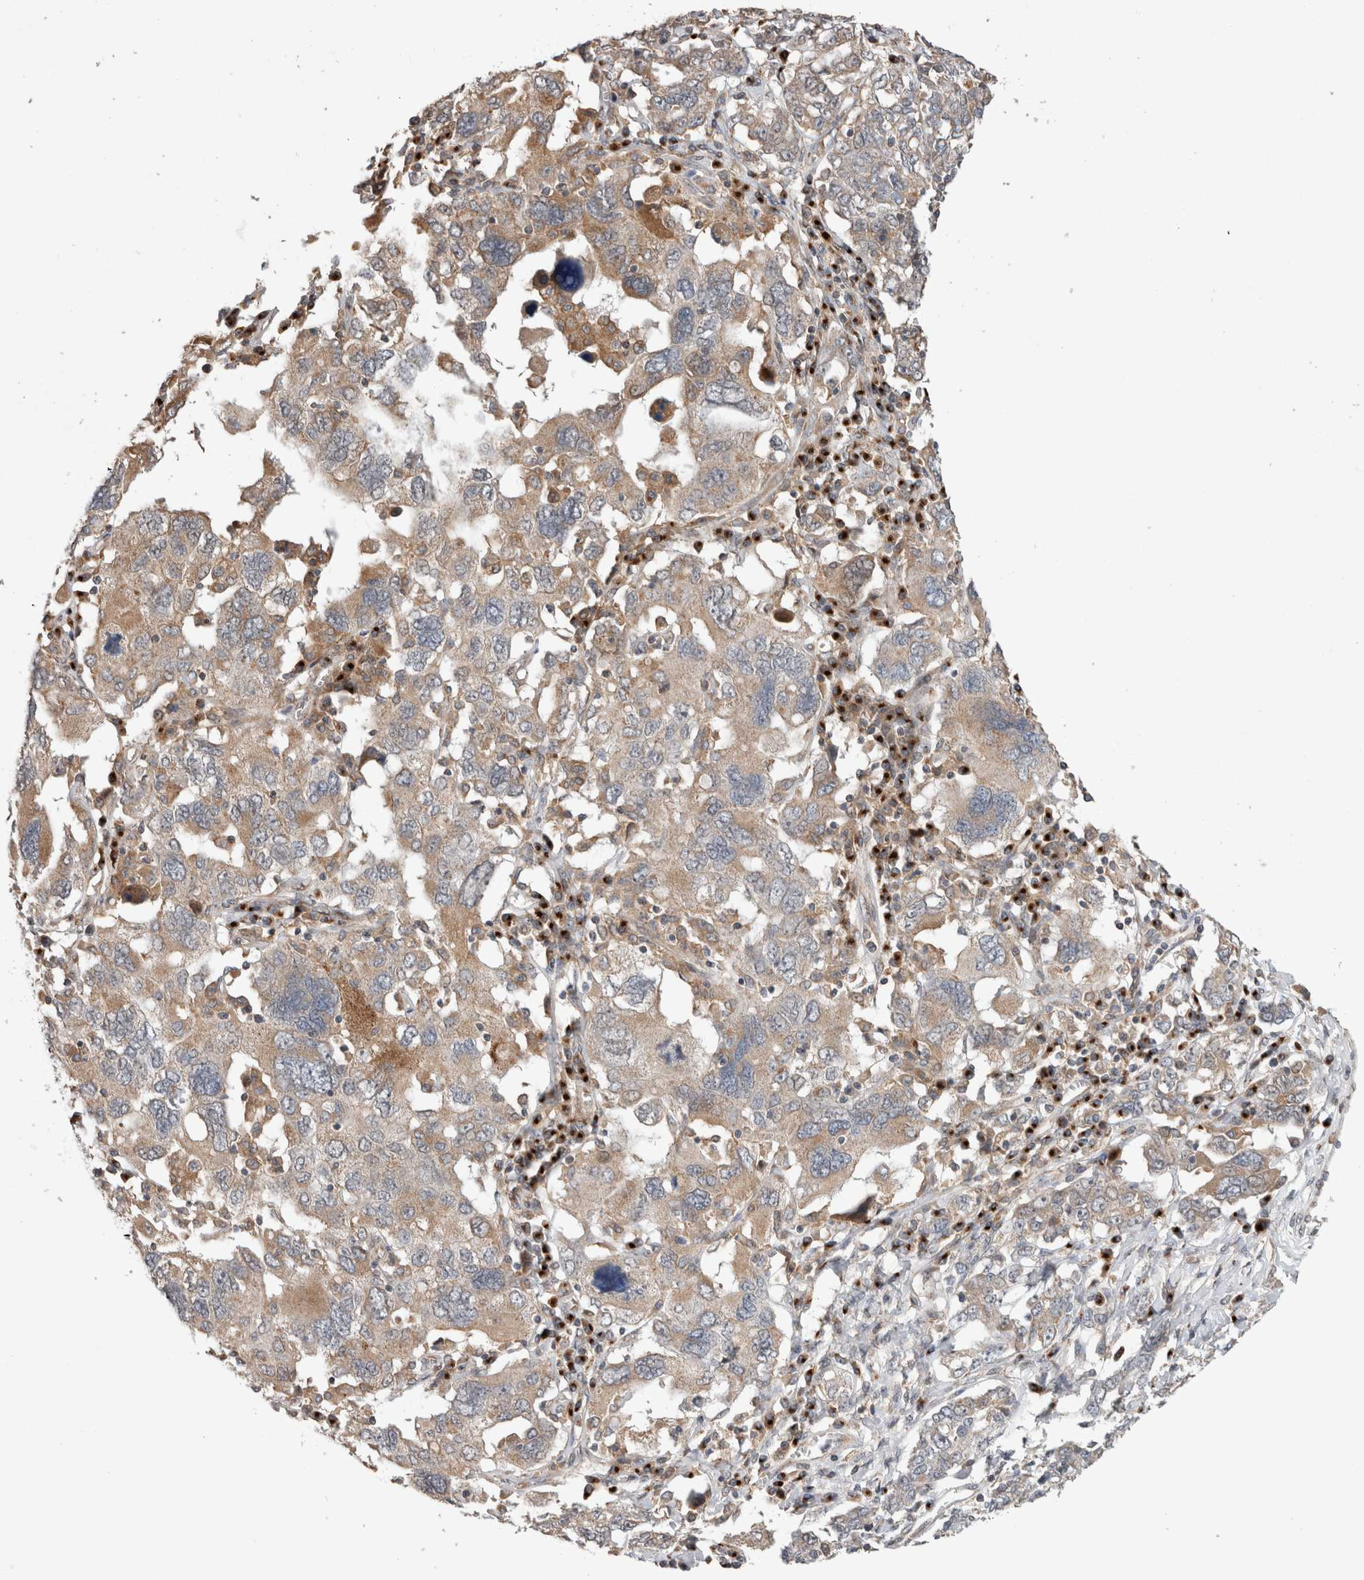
{"staining": {"intensity": "moderate", "quantity": "25%-75%", "location": "cytoplasmic/membranous"}, "tissue": "ovarian cancer", "cell_type": "Tumor cells", "image_type": "cancer", "snomed": [{"axis": "morphology", "description": "Carcinoma, endometroid"}, {"axis": "topography", "description": "Ovary"}], "caption": "Ovarian cancer (endometroid carcinoma) tissue shows moderate cytoplasmic/membranous staining in about 25%-75% of tumor cells, visualized by immunohistochemistry.", "gene": "TRIM5", "patient": {"sex": "female", "age": 62}}